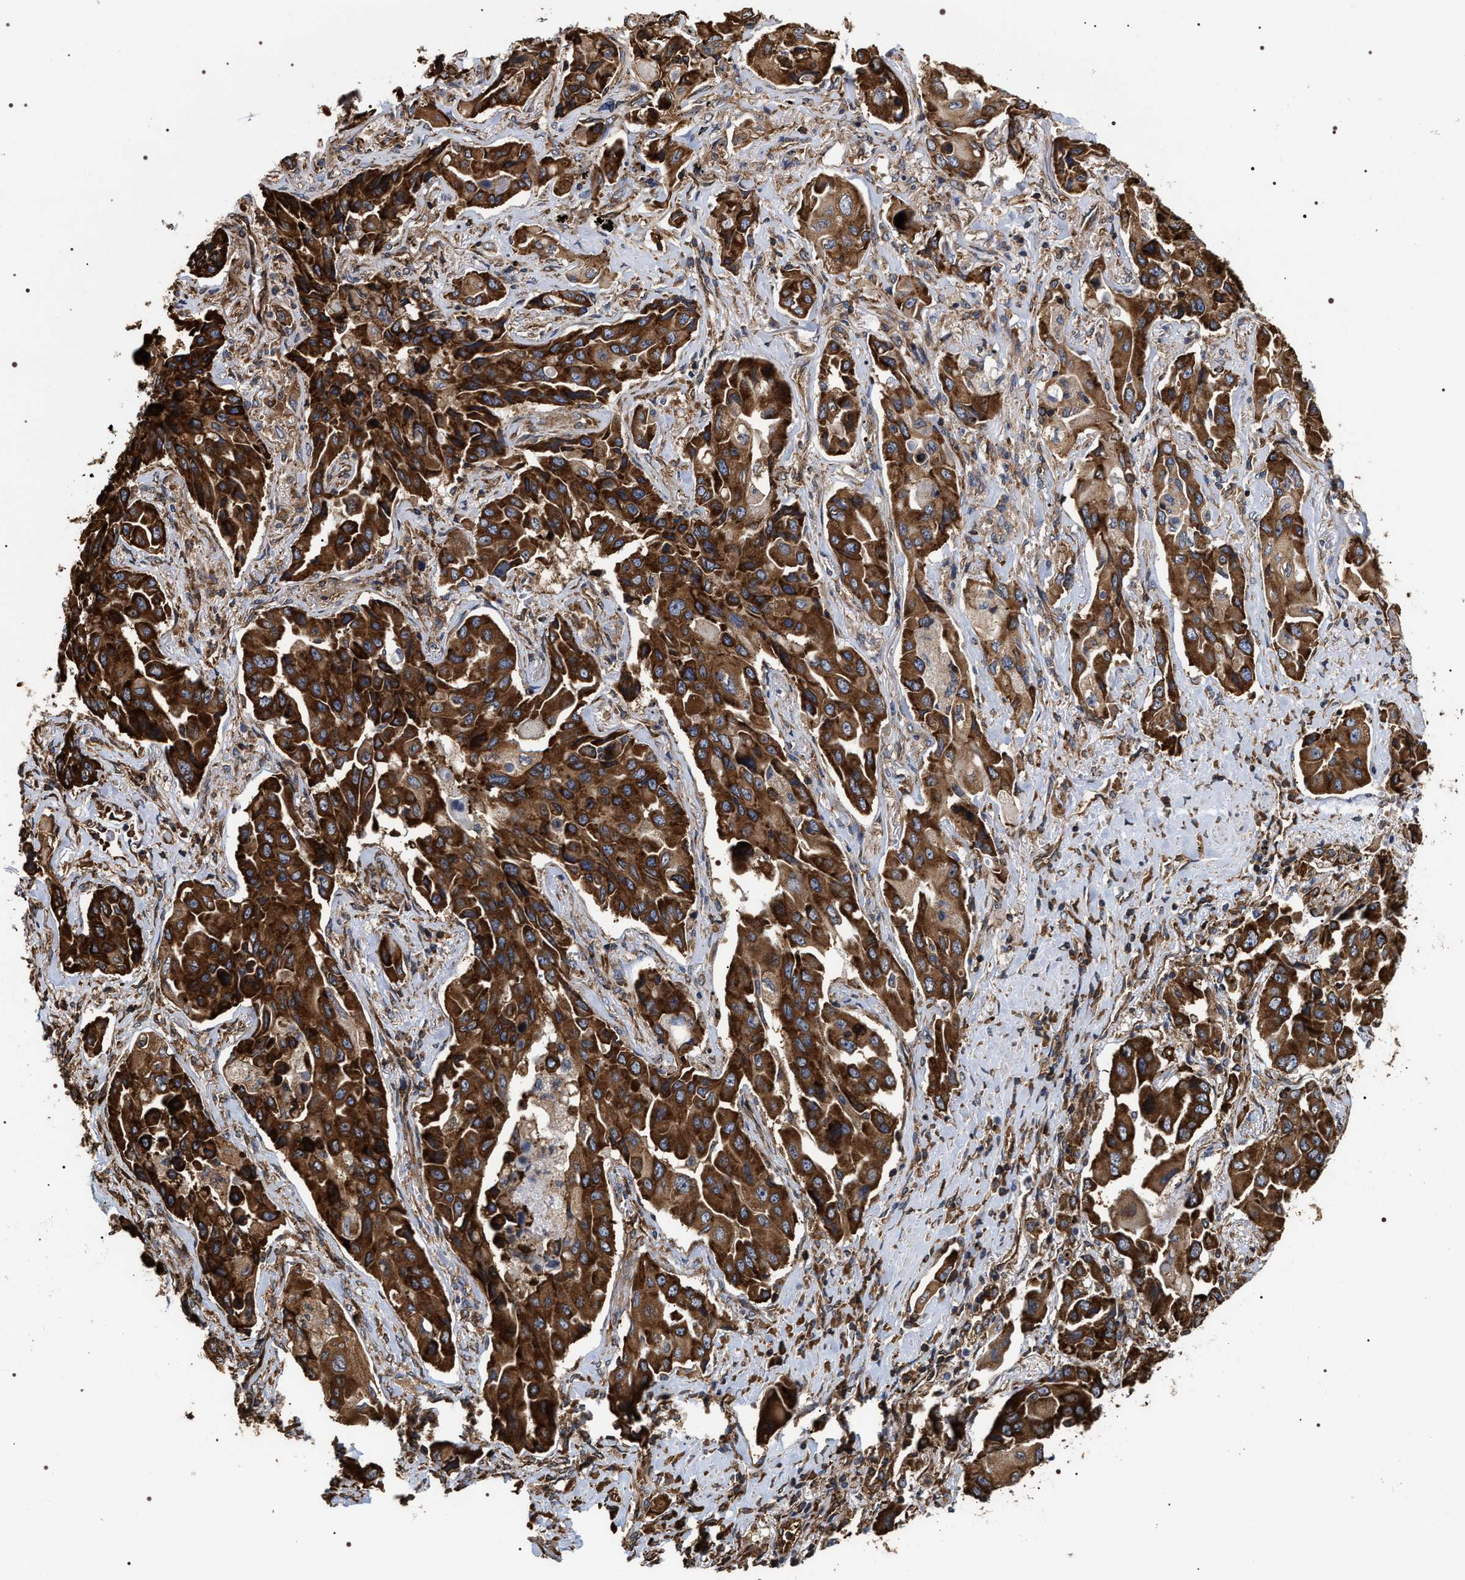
{"staining": {"intensity": "strong", "quantity": ">75%", "location": "cytoplasmic/membranous"}, "tissue": "lung cancer", "cell_type": "Tumor cells", "image_type": "cancer", "snomed": [{"axis": "morphology", "description": "Adenocarcinoma, NOS"}, {"axis": "topography", "description": "Lung"}], "caption": "A high-resolution image shows immunohistochemistry staining of adenocarcinoma (lung), which displays strong cytoplasmic/membranous positivity in about >75% of tumor cells.", "gene": "SERBP1", "patient": {"sex": "female", "age": 65}}